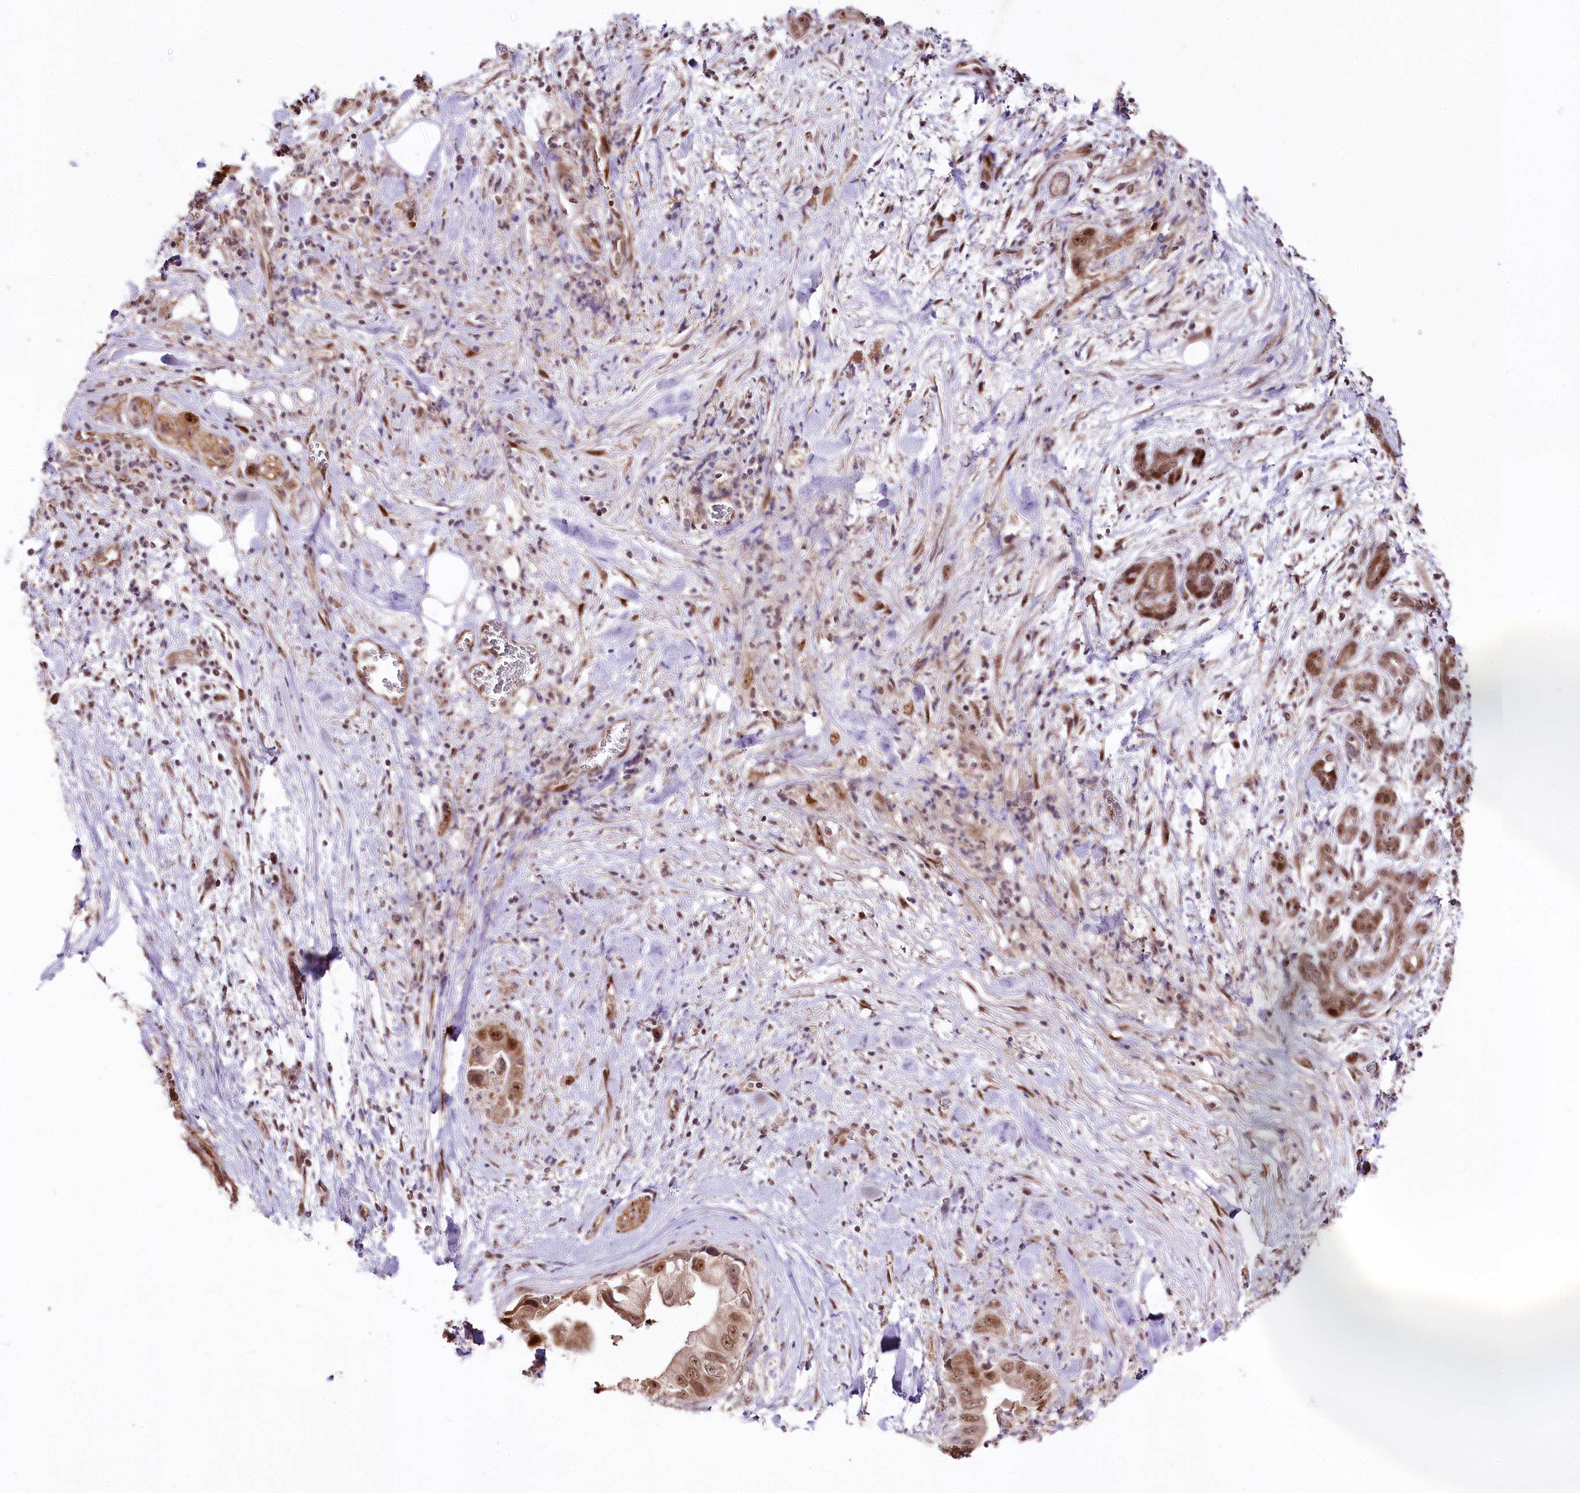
{"staining": {"intensity": "moderate", "quantity": ">75%", "location": "nuclear"}, "tissue": "pancreatic cancer", "cell_type": "Tumor cells", "image_type": "cancer", "snomed": [{"axis": "morphology", "description": "Adenocarcinoma, NOS"}, {"axis": "topography", "description": "Pancreas"}], "caption": "A medium amount of moderate nuclear expression is seen in approximately >75% of tumor cells in pancreatic cancer (adenocarcinoma) tissue. (DAB (3,3'-diaminobenzidine) = brown stain, brightfield microscopy at high magnification).", "gene": "DMP1", "patient": {"sex": "female", "age": 78}}